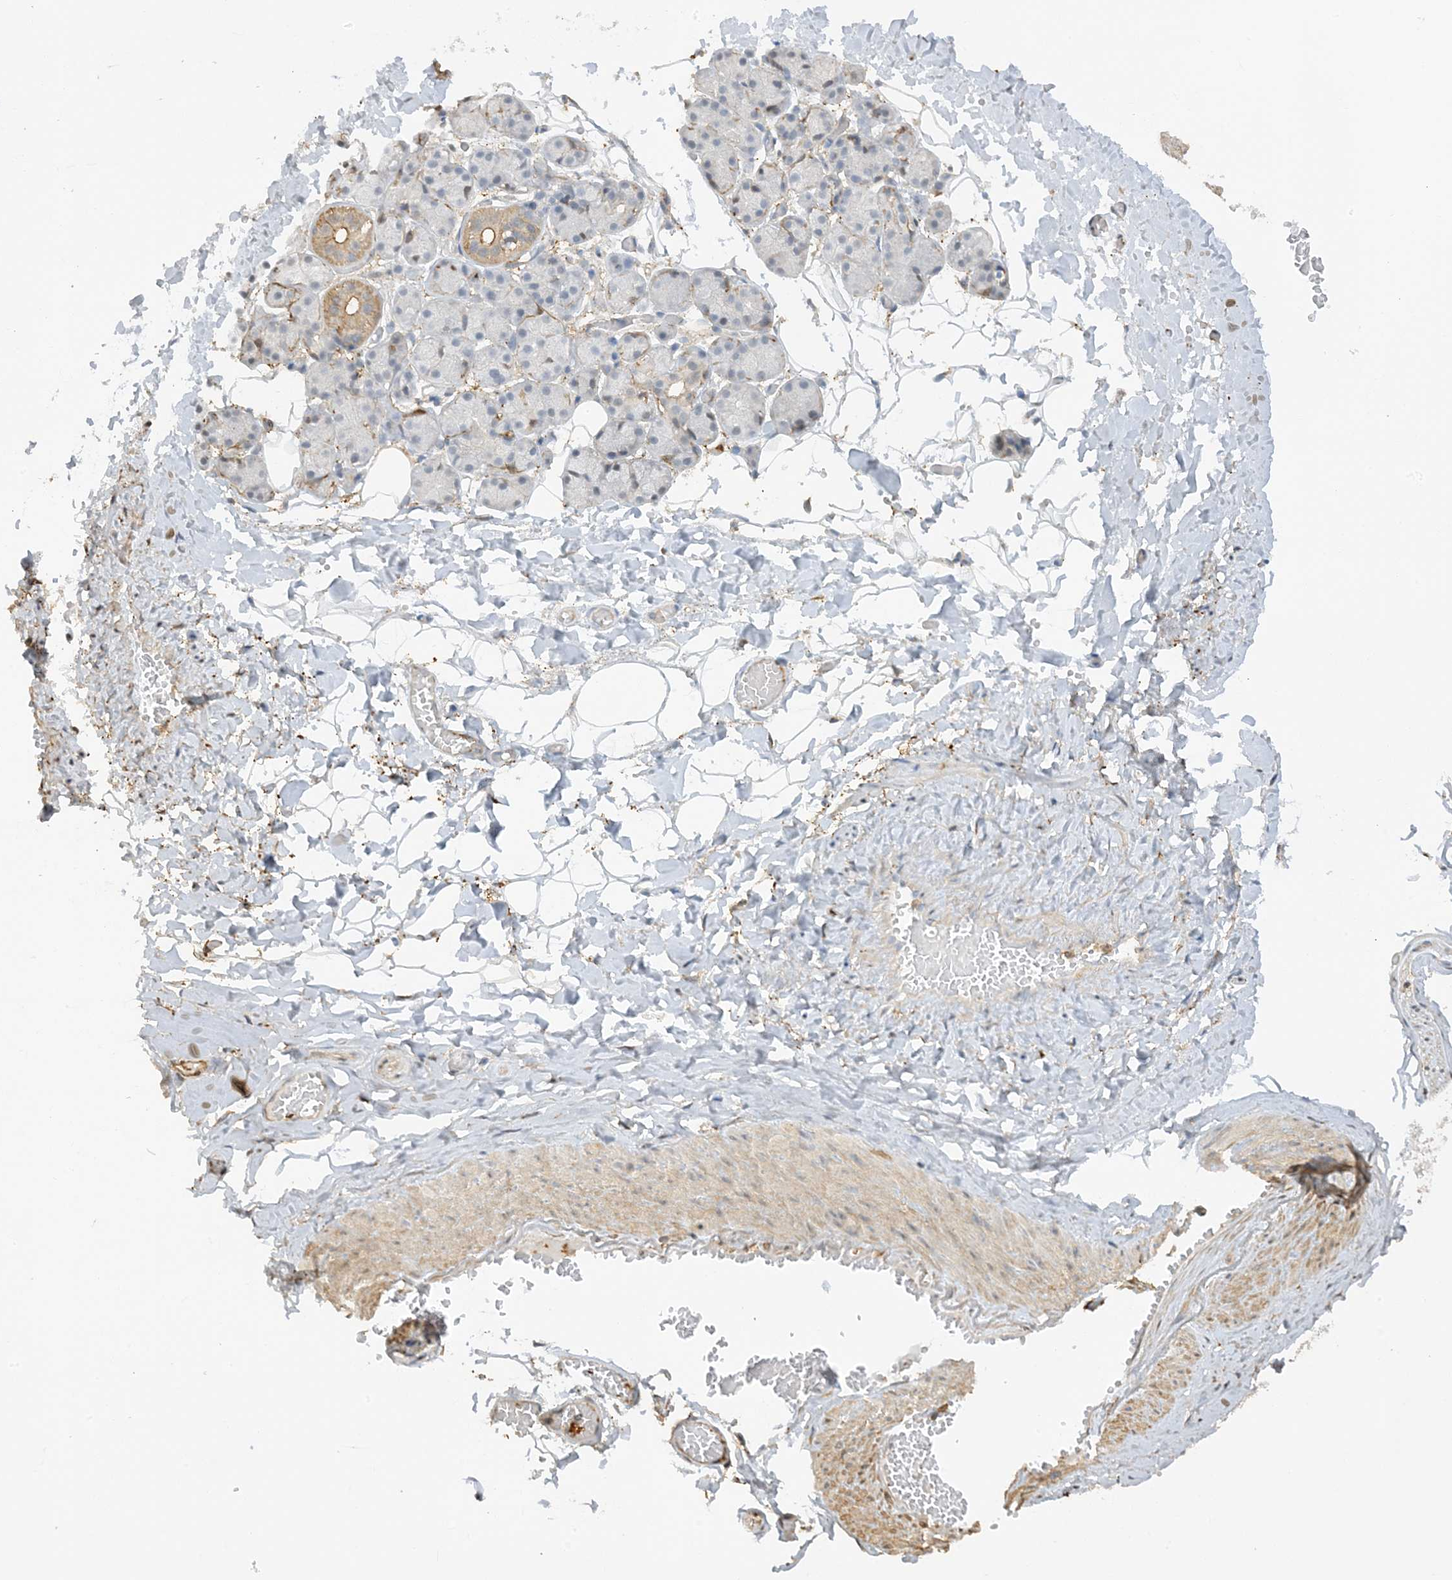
{"staining": {"intensity": "moderate", "quantity": "<25%", "location": "cytoplasmic/membranous"}, "tissue": "salivary gland", "cell_type": "Glandular cells", "image_type": "normal", "snomed": [{"axis": "morphology", "description": "Normal tissue, NOS"}, {"axis": "topography", "description": "Salivary gland"}], "caption": "The histopathology image exhibits a brown stain indicating the presence of a protein in the cytoplasmic/membranous of glandular cells in salivary gland.", "gene": "PHACTR2", "patient": {"sex": "male", "age": 63}}